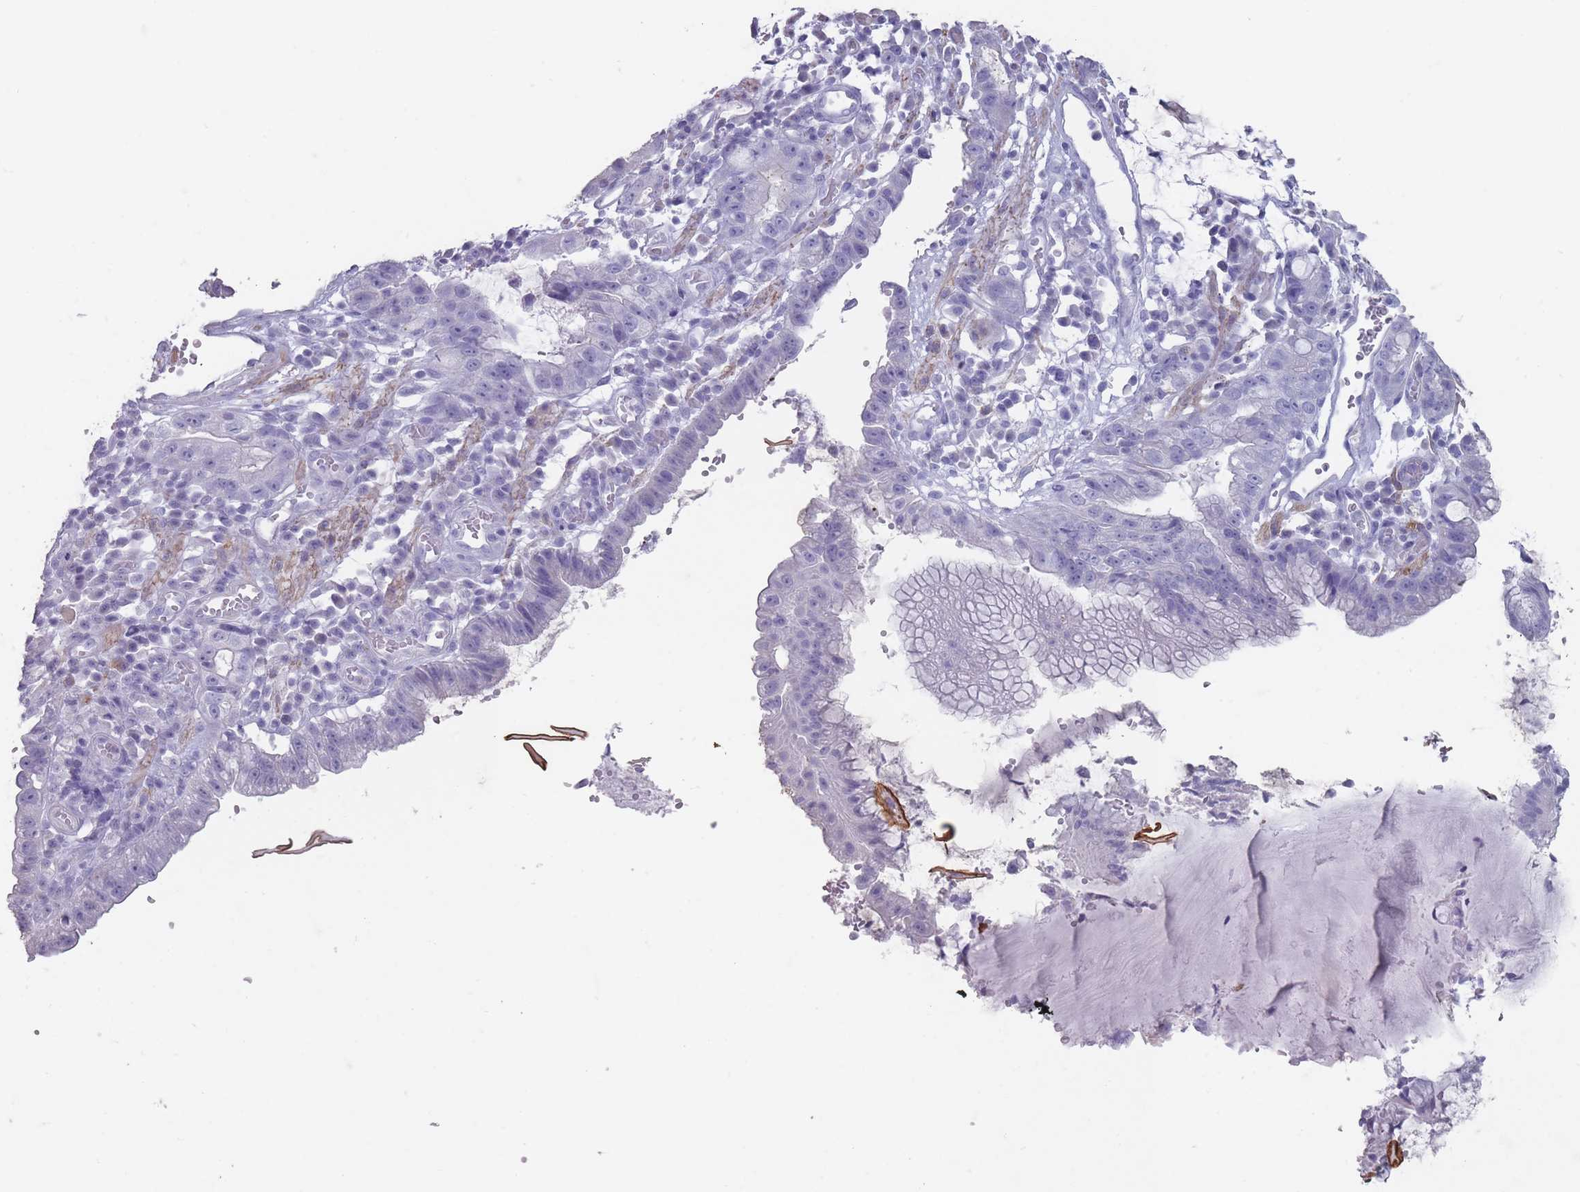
{"staining": {"intensity": "negative", "quantity": "none", "location": "none"}, "tissue": "stomach cancer", "cell_type": "Tumor cells", "image_type": "cancer", "snomed": [{"axis": "morphology", "description": "Adenocarcinoma, NOS"}, {"axis": "topography", "description": "Stomach"}], "caption": "Photomicrograph shows no significant protein expression in tumor cells of stomach cancer.", "gene": "RHBG", "patient": {"sex": "male", "age": 55}}